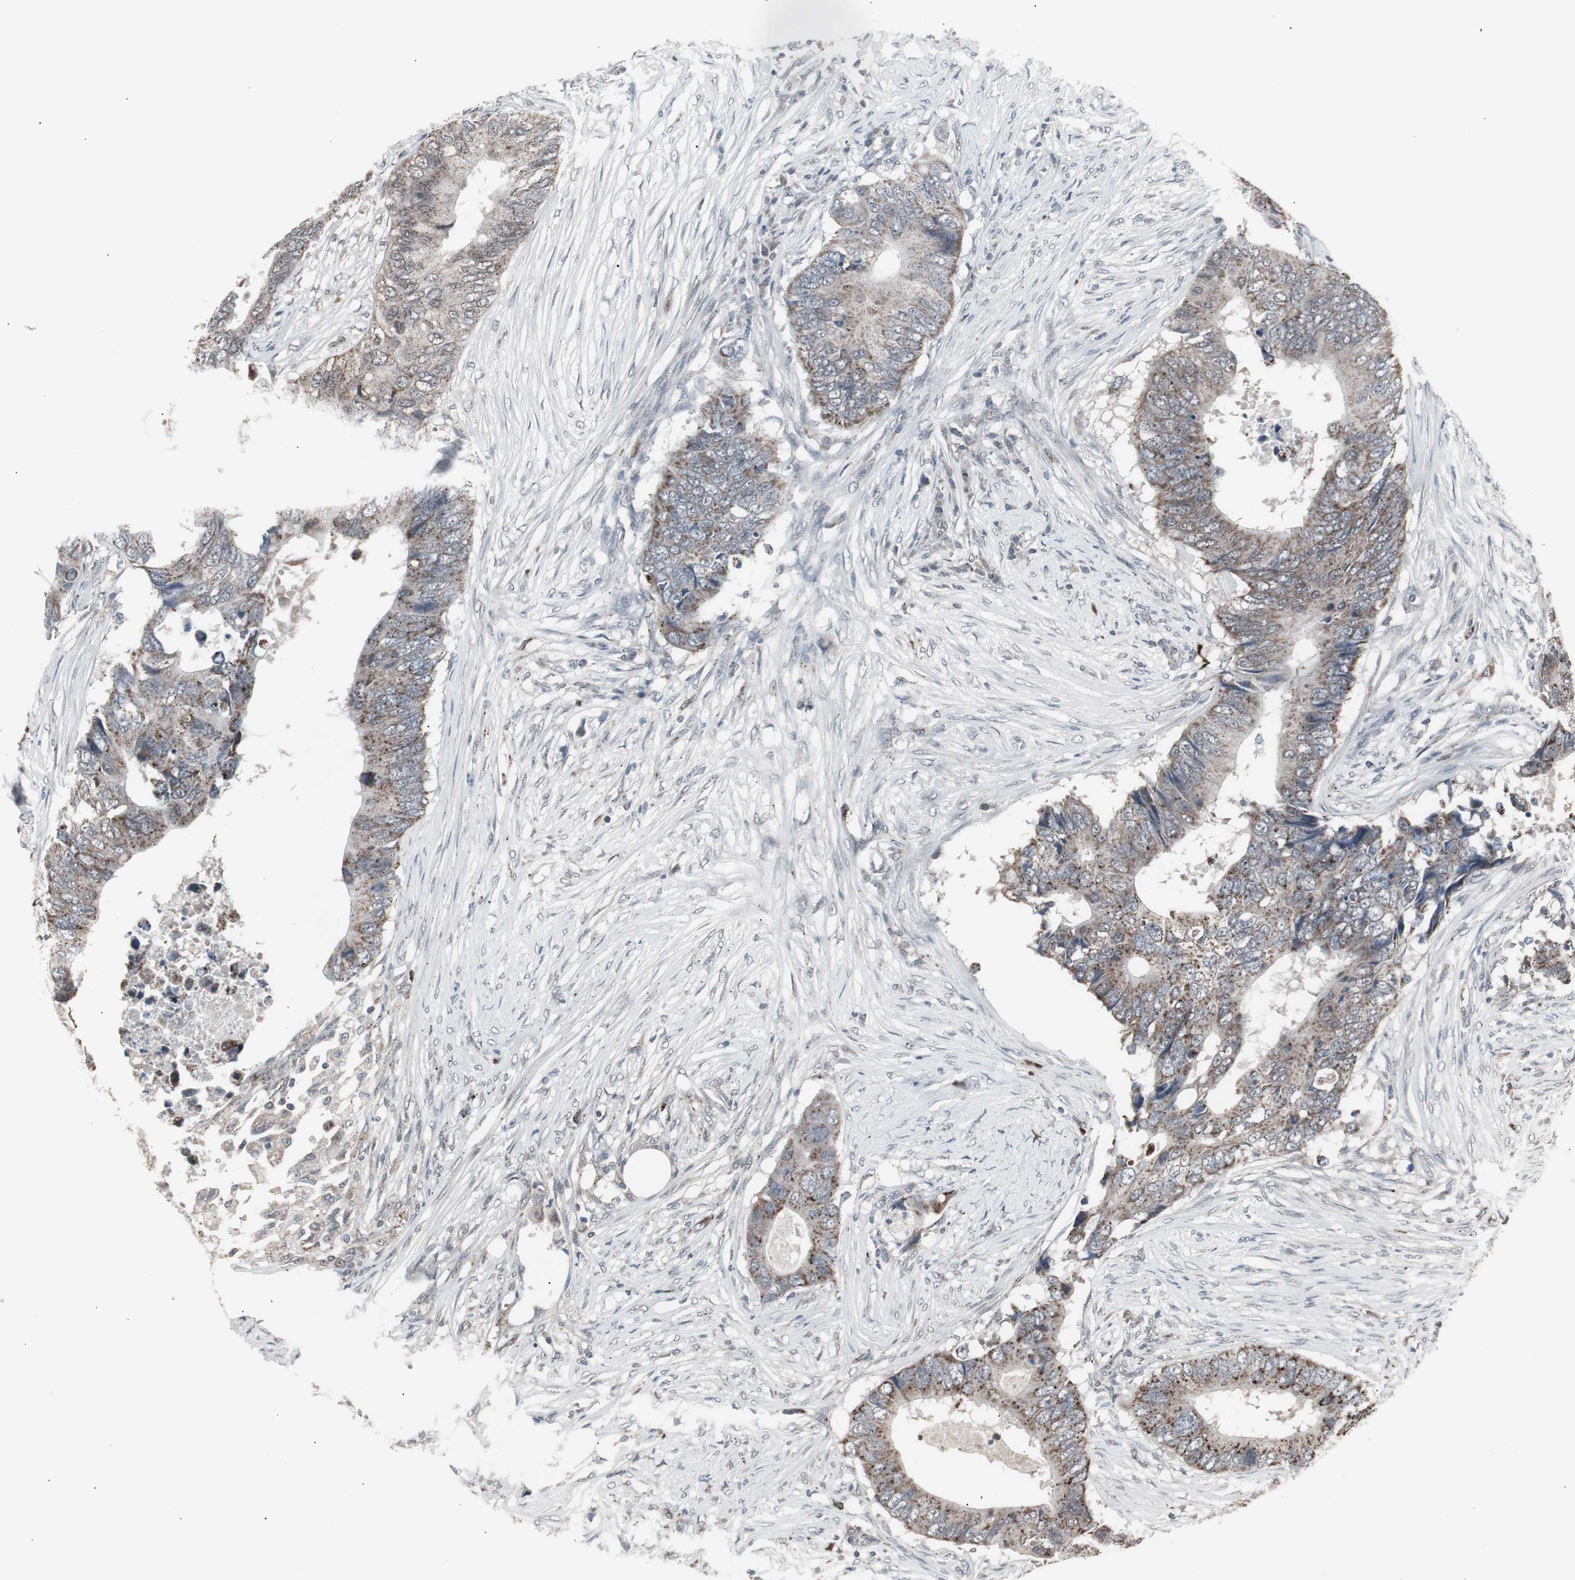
{"staining": {"intensity": "moderate", "quantity": "25%-75%", "location": "cytoplasmic/membranous"}, "tissue": "colorectal cancer", "cell_type": "Tumor cells", "image_type": "cancer", "snomed": [{"axis": "morphology", "description": "Adenocarcinoma, NOS"}, {"axis": "topography", "description": "Colon"}], "caption": "Immunohistochemistry of adenocarcinoma (colorectal) exhibits medium levels of moderate cytoplasmic/membranous expression in about 25%-75% of tumor cells.", "gene": "RXRA", "patient": {"sex": "male", "age": 71}}